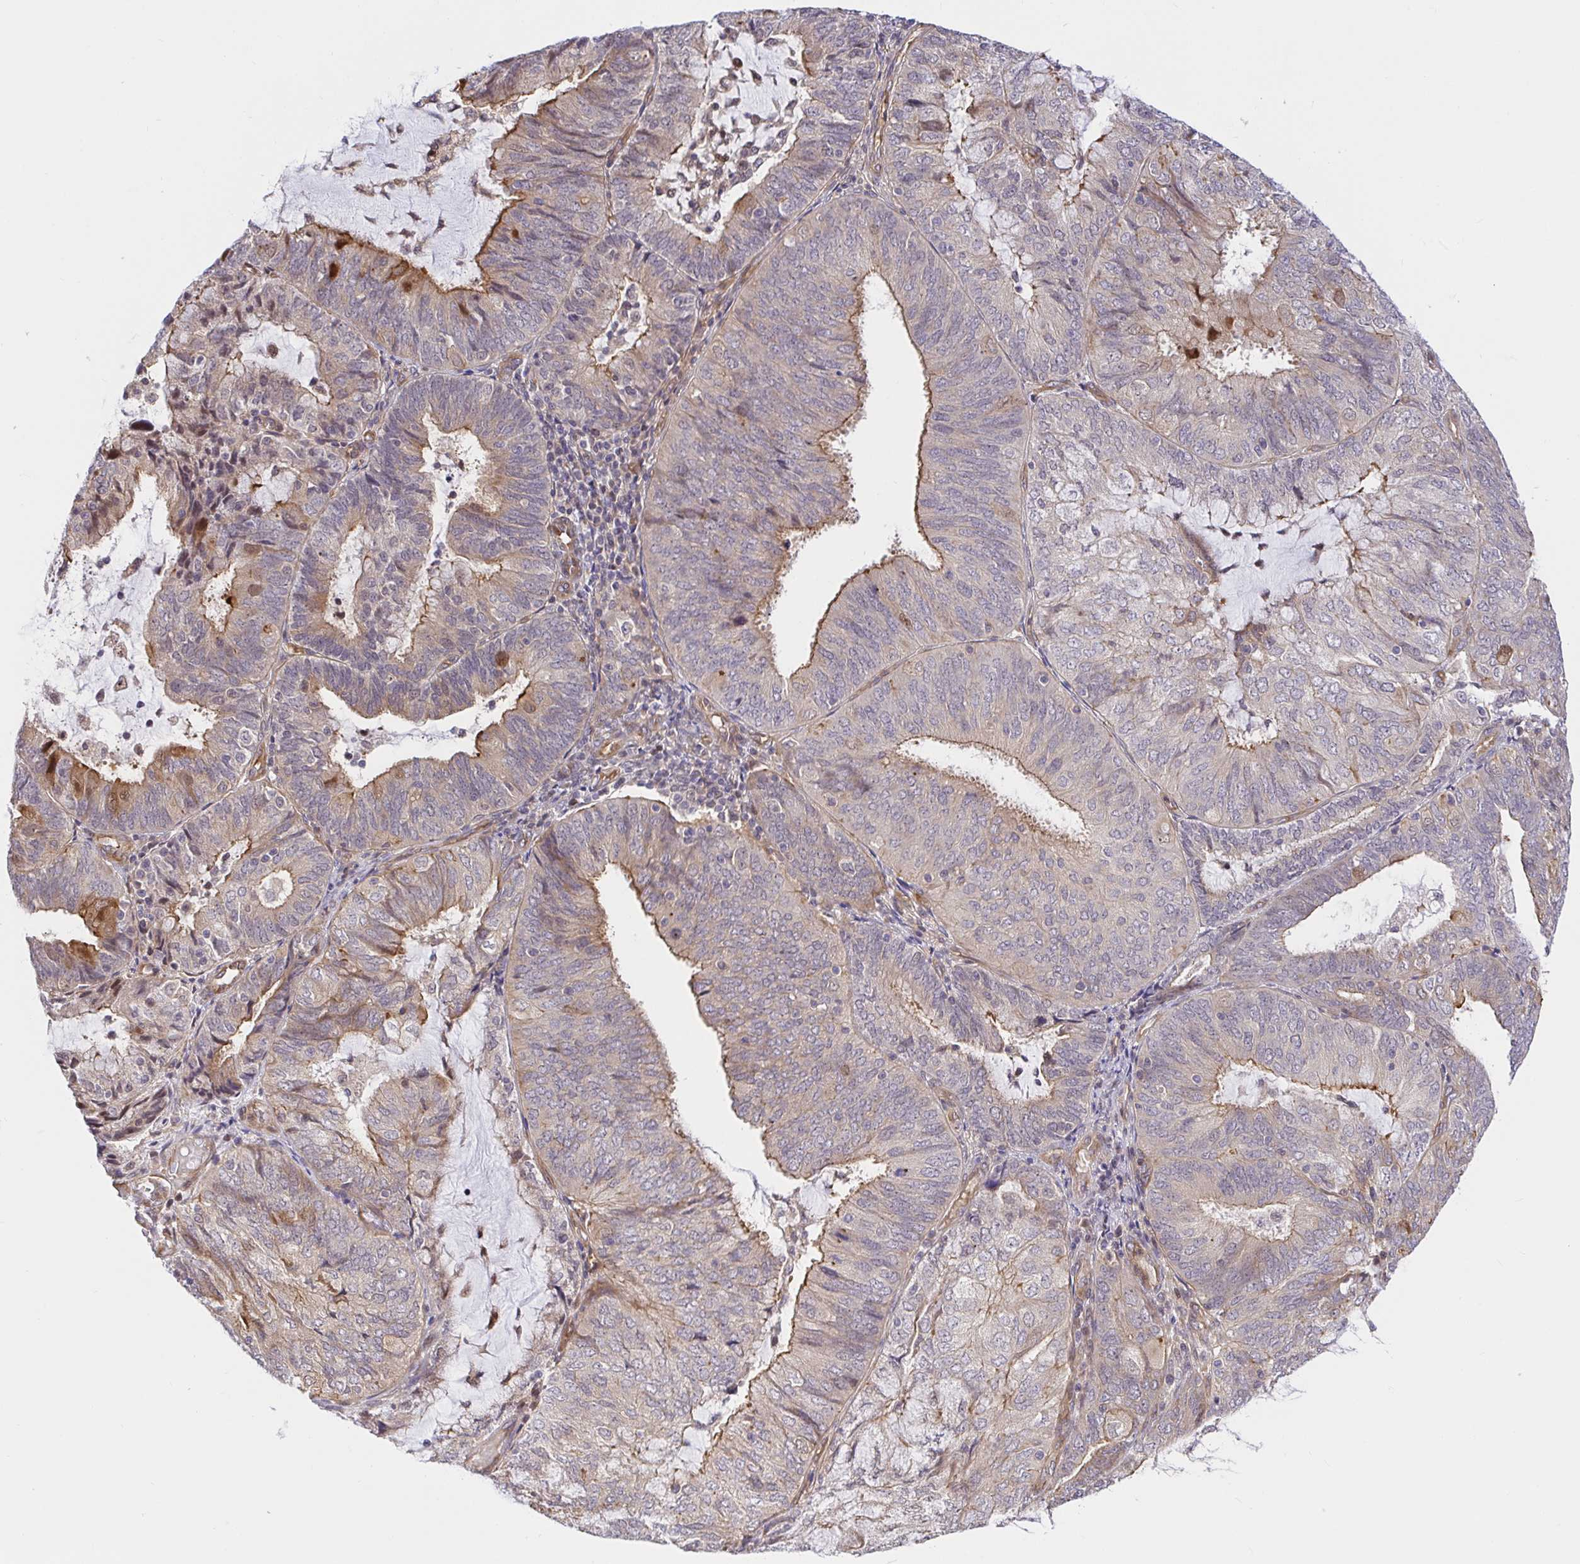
{"staining": {"intensity": "weak", "quantity": "25%-75%", "location": "cytoplasmic/membranous"}, "tissue": "endometrial cancer", "cell_type": "Tumor cells", "image_type": "cancer", "snomed": [{"axis": "morphology", "description": "Adenocarcinoma, NOS"}, {"axis": "topography", "description": "Endometrium"}], "caption": "Immunohistochemical staining of human adenocarcinoma (endometrial) shows weak cytoplasmic/membranous protein staining in about 25%-75% of tumor cells. The staining was performed using DAB (3,3'-diaminobenzidine) to visualize the protein expression in brown, while the nuclei were stained in blue with hematoxylin (Magnification: 20x).", "gene": "TRIM55", "patient": {"sex": "female", "age": 81}}